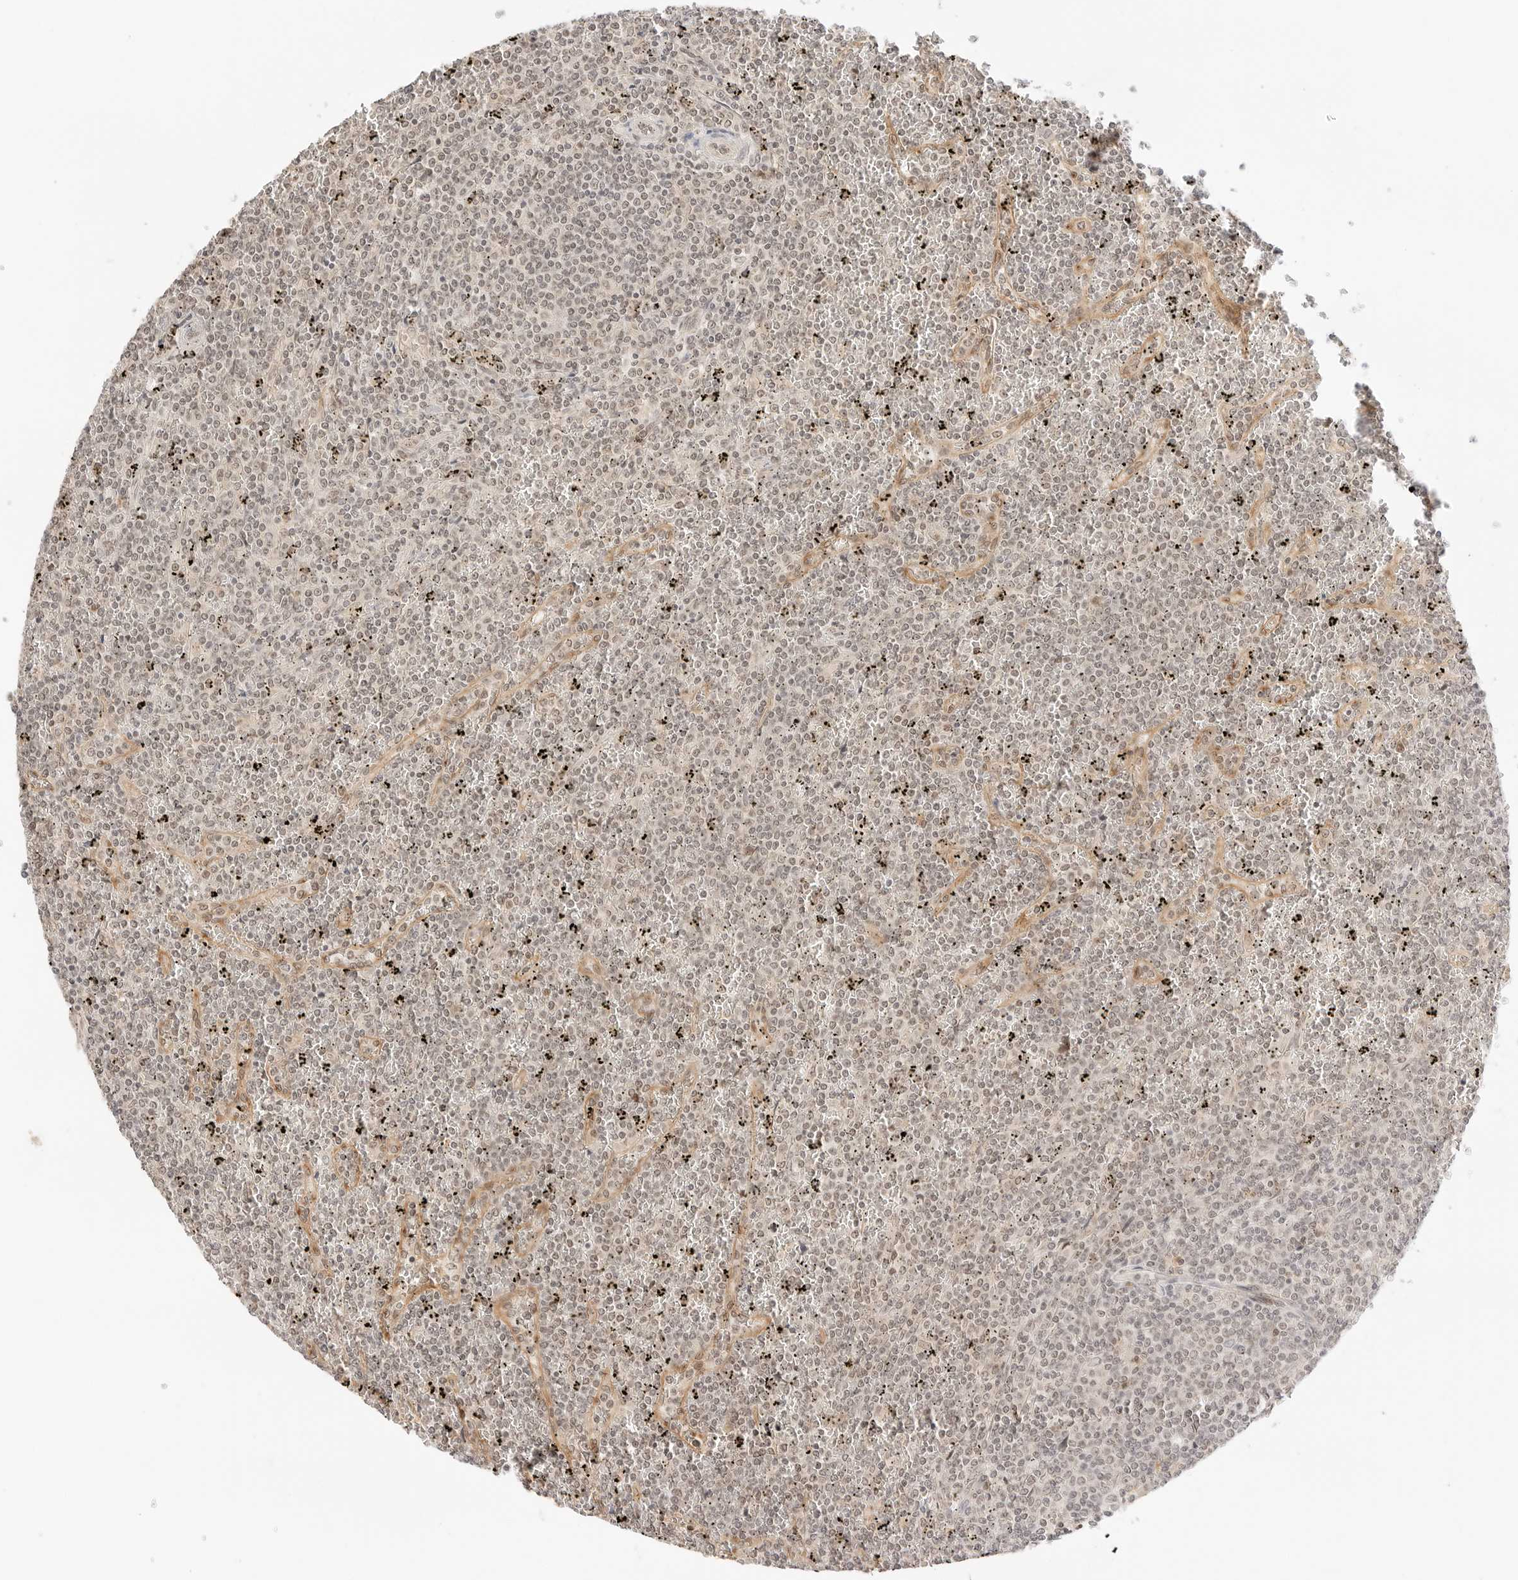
{"staining": {"intensity": "weak", "quantity": ">75%", "location": "nuclear"}, "tissue": "lymphoma", "cell_type": "Tumor cells", "image_type": "cancer", "snomed": [{"axis": "morphology", "description": "Malignant lymphoma, non-Hodgkin's type, Low grade"}, {"axis": "topography", "description": "Spleen"}], "caption": "Weak nuclear expression for a protein is present in approximately >75% of tumor cells of lymphoma using IHC.", "gene": "RPS6KL1", "patient": {"sex": "female", "age": 19}}